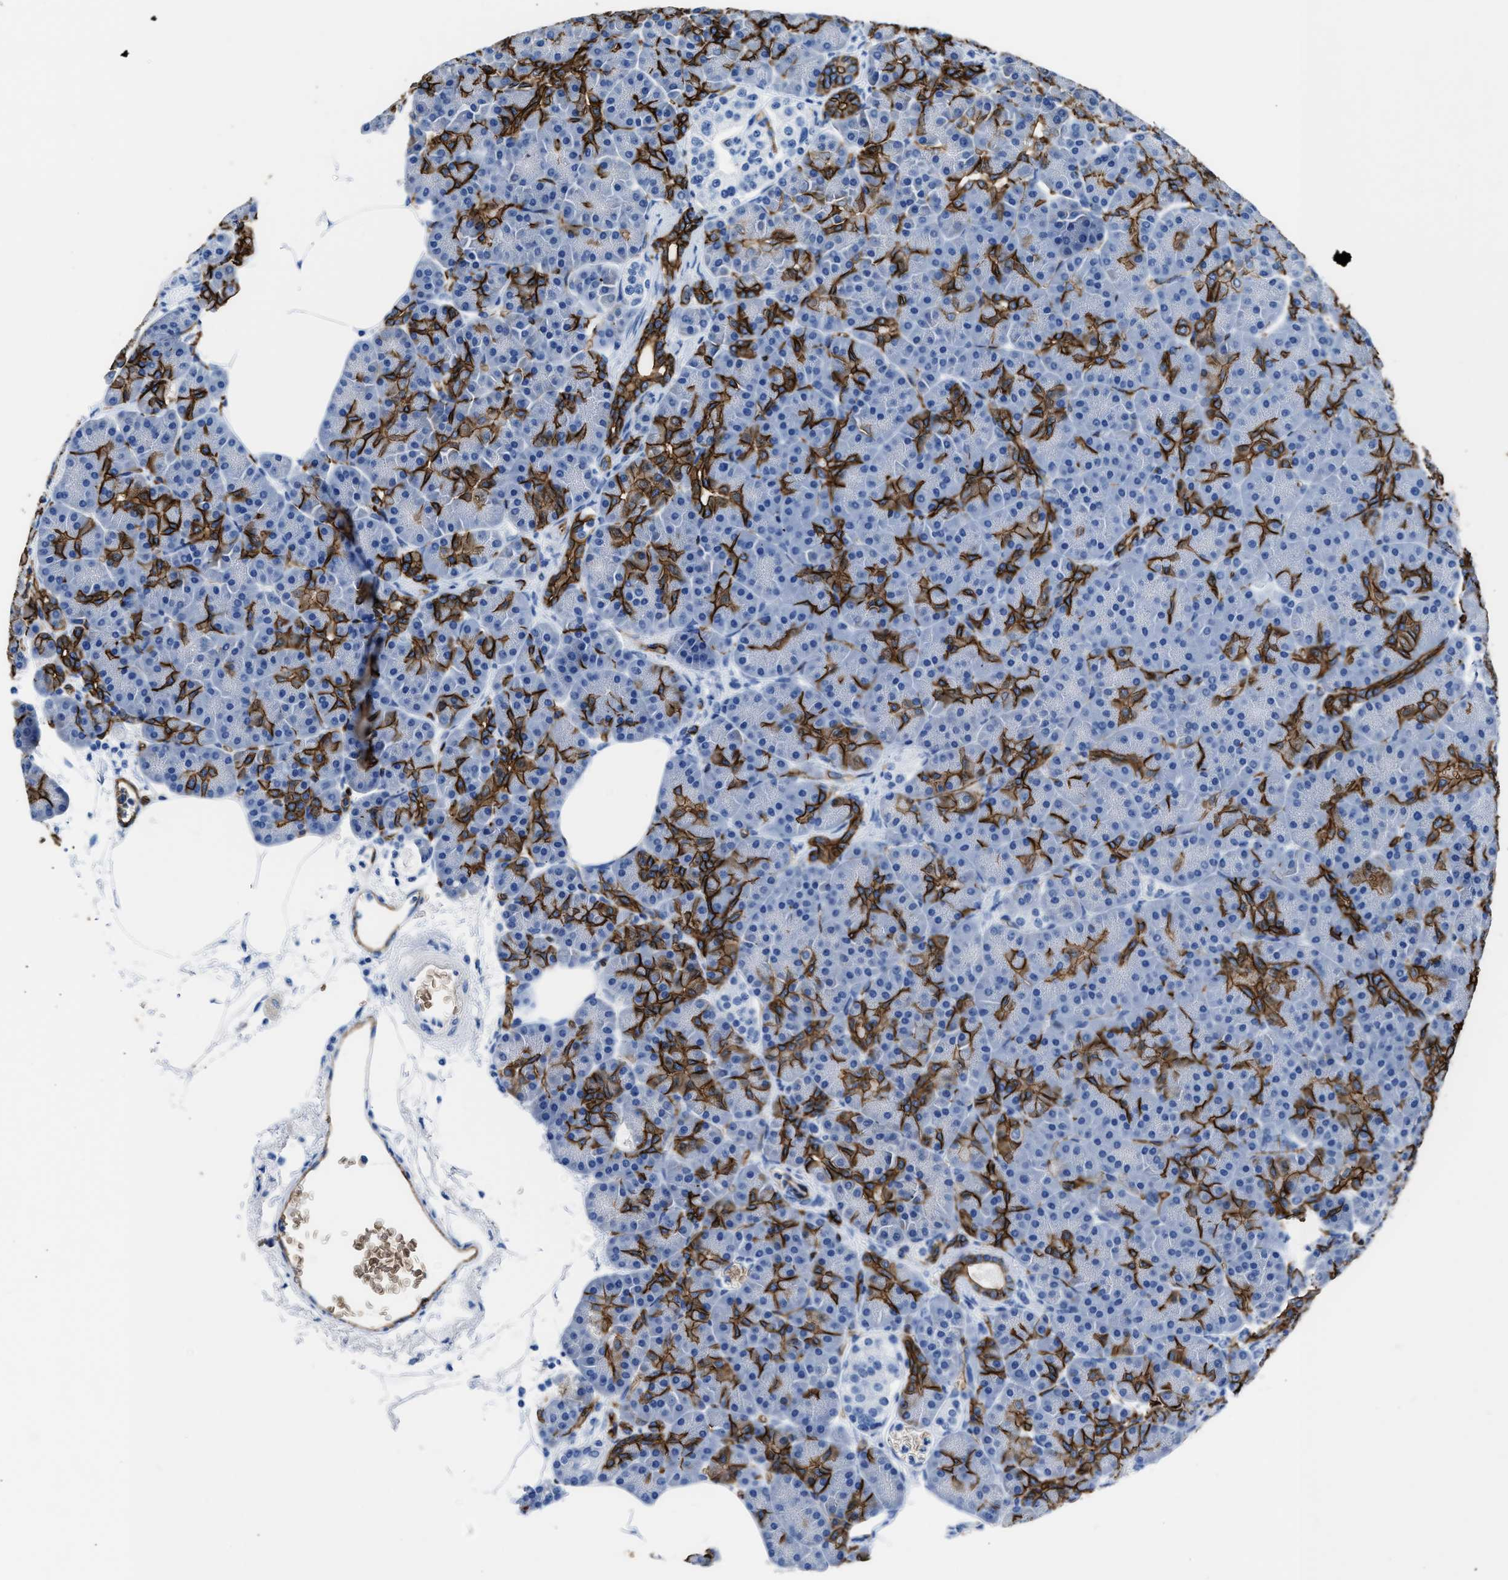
{"staining": {"intensity": "strong", "quantity": "25%-75%", "location": "cytoplasmic/membranous"}, "tissue": "pancreas", "cell_type": "Exocrine glandular cells", "image_type": "normal", "snomed": [{"axis": "morphology", "description": "Normal tissue, NOS"}, {"axis": "topography", "description": "Pancreas"}], "caption": "Pancreas stained for a protein displays strong cytoplasmic/membranous positivity in exocrine glandular cells. The staining is performed using DAB (3,3'-diaminobenzidine) brown chromogen to label protein expression. The nuclei are counter-stained blue using hematoxylin.", "gene": "AQP1", "patient": {"sex": "female", "age": 70}}